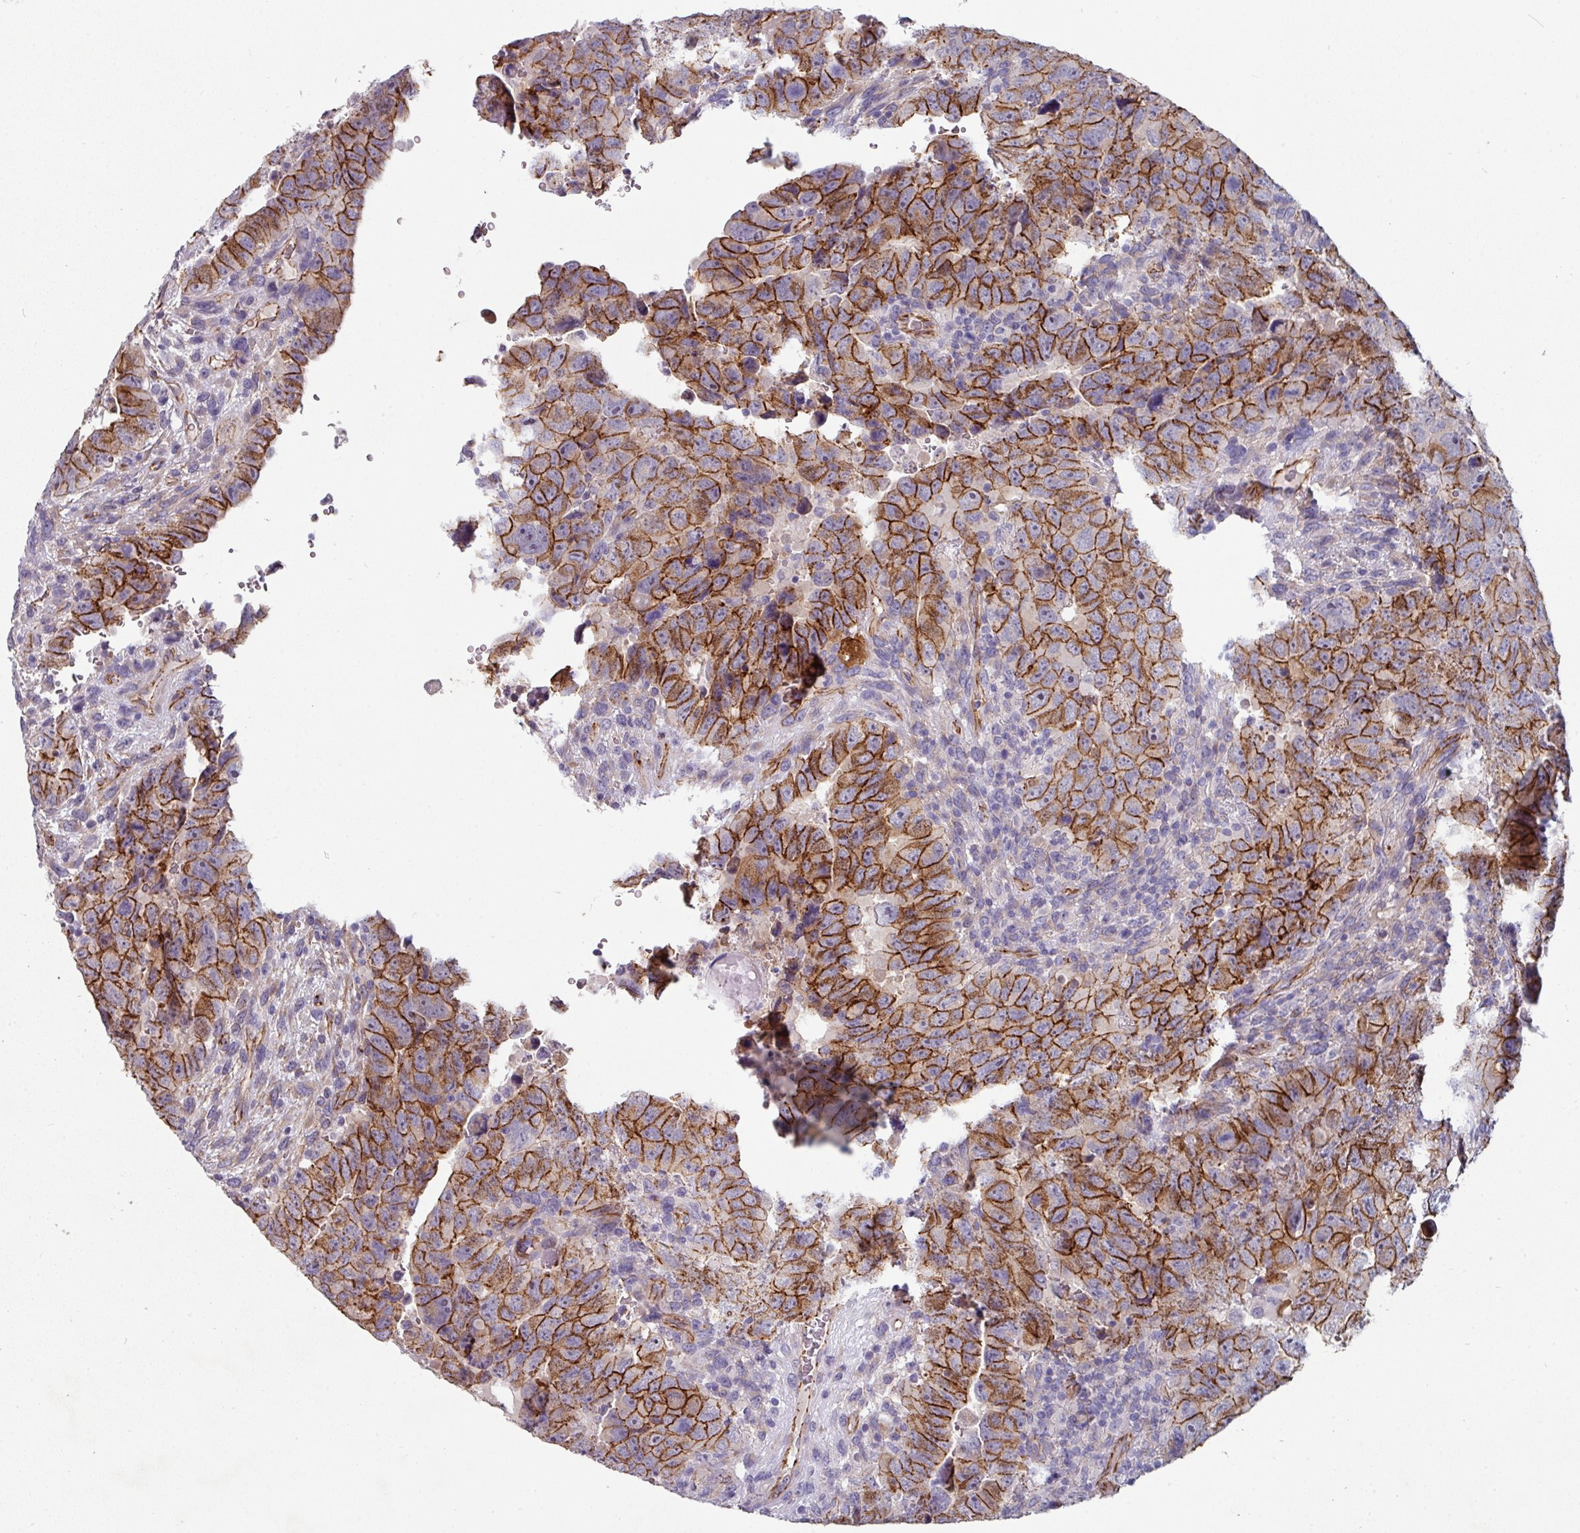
{"staining": {"intensity": "moderate", "quantity": ">75%", "location": "cytoplasmic/membranous"}, "tissue": "testis cancer", "cell_type": "Tumor cells", "image_type": "cancer", "snomed": [{"axis": "morphology", "description": "Carcinoma, Embryonal, NOS"}, {"axis": "topography", "description": "Testis"}], "caption": "Immunohistochemistry of human testis cancer (embryonal carcinoma) demonstrates medium levels of moderate cytoplasmic/membranous staining in approximately >75% of tumor cells.", "gene": "JUP", "patient": {"sex": "male", "age": 24}}